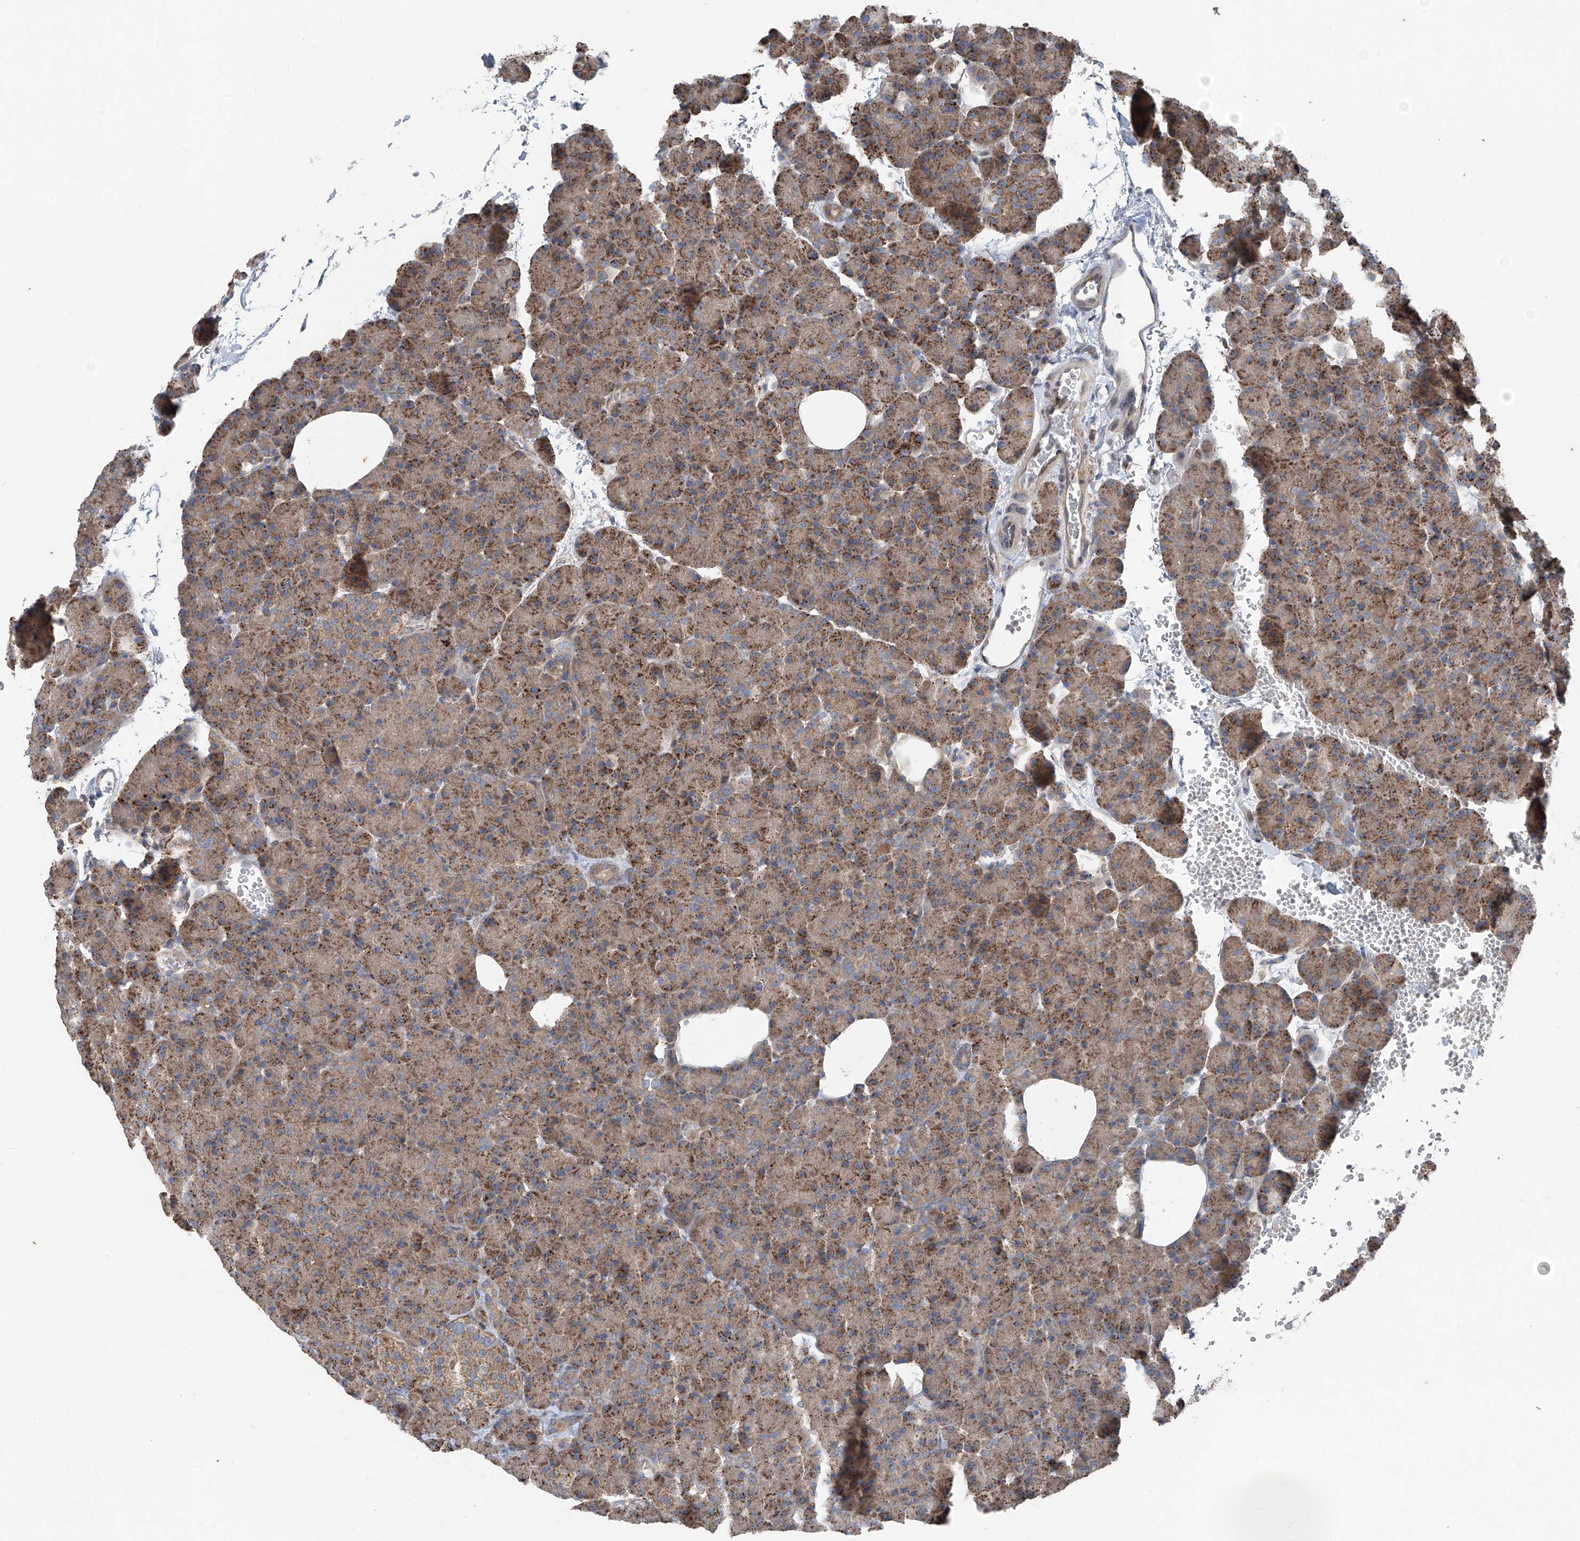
{"staining": {"intensity": "moderate", "quantity": ">75%", "location": "cytoplasmic/membranous"}, "tissue": "pancreas", "cell_type": "Exocrine glandular cells", "image_type": "normal", "snomed": [{"axis": "morphology", "description": "Normal tissue, NOS"}, {"axis": "morphology", "description": "Carcinoid, malignant, NOS"}, {"axis": "topography", "description": "Pancreas"}], "caption": "IHC staining of normal pancreas, which exhibits medium levels of moderate cytoplasmic/membranous positivity in about >75% of exocrine glandular cells indicating moderate cytoplasmic/membranous protein staining. The staining was performed using DAB (3,3'-diaminobenzidine) (brown) for protein detection and nuclei were counterstained in hematoxylin (blue).", "gene": "FOXRED2", "patient": {"sex": "female", "age": 35}}